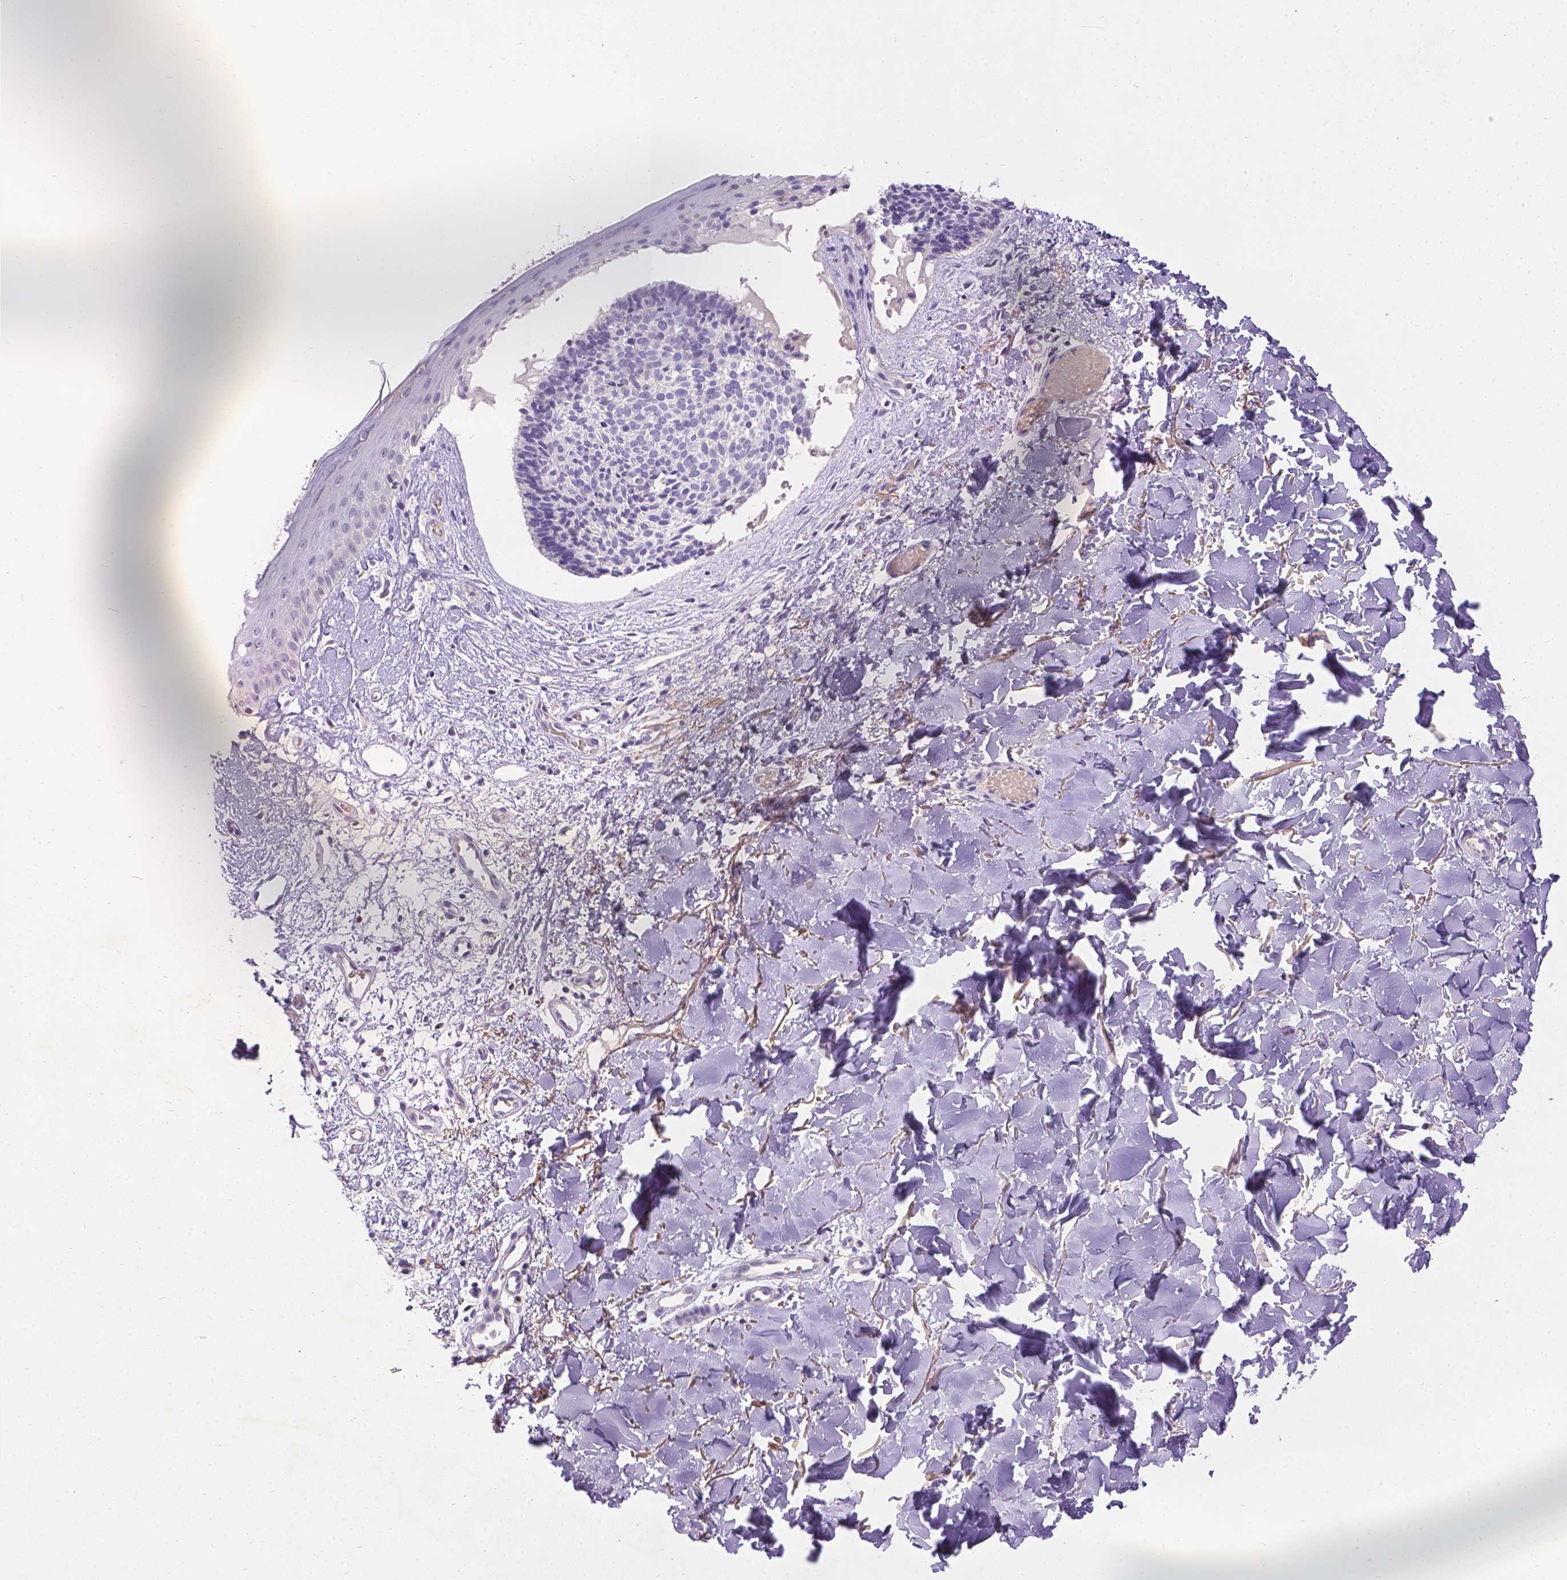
{"staining": {"intensity": "negative", "quantity": "none", "location": "none"}, "tissue": "skin cancer", "cell_type": "Tumor cells", "image_type": "cancer", "snomed": [{"axis": "morphology", "description": "Basal cell carcinoma"}, {"axis": "topography", "description": "Skin"}], "caption": "Immunohistochemical staining of human skin basal cell carcinoma displays no significant staining in tumor cells.", "gene": "TM4SF18", "patient": {"sex": "male", "age": 51}}